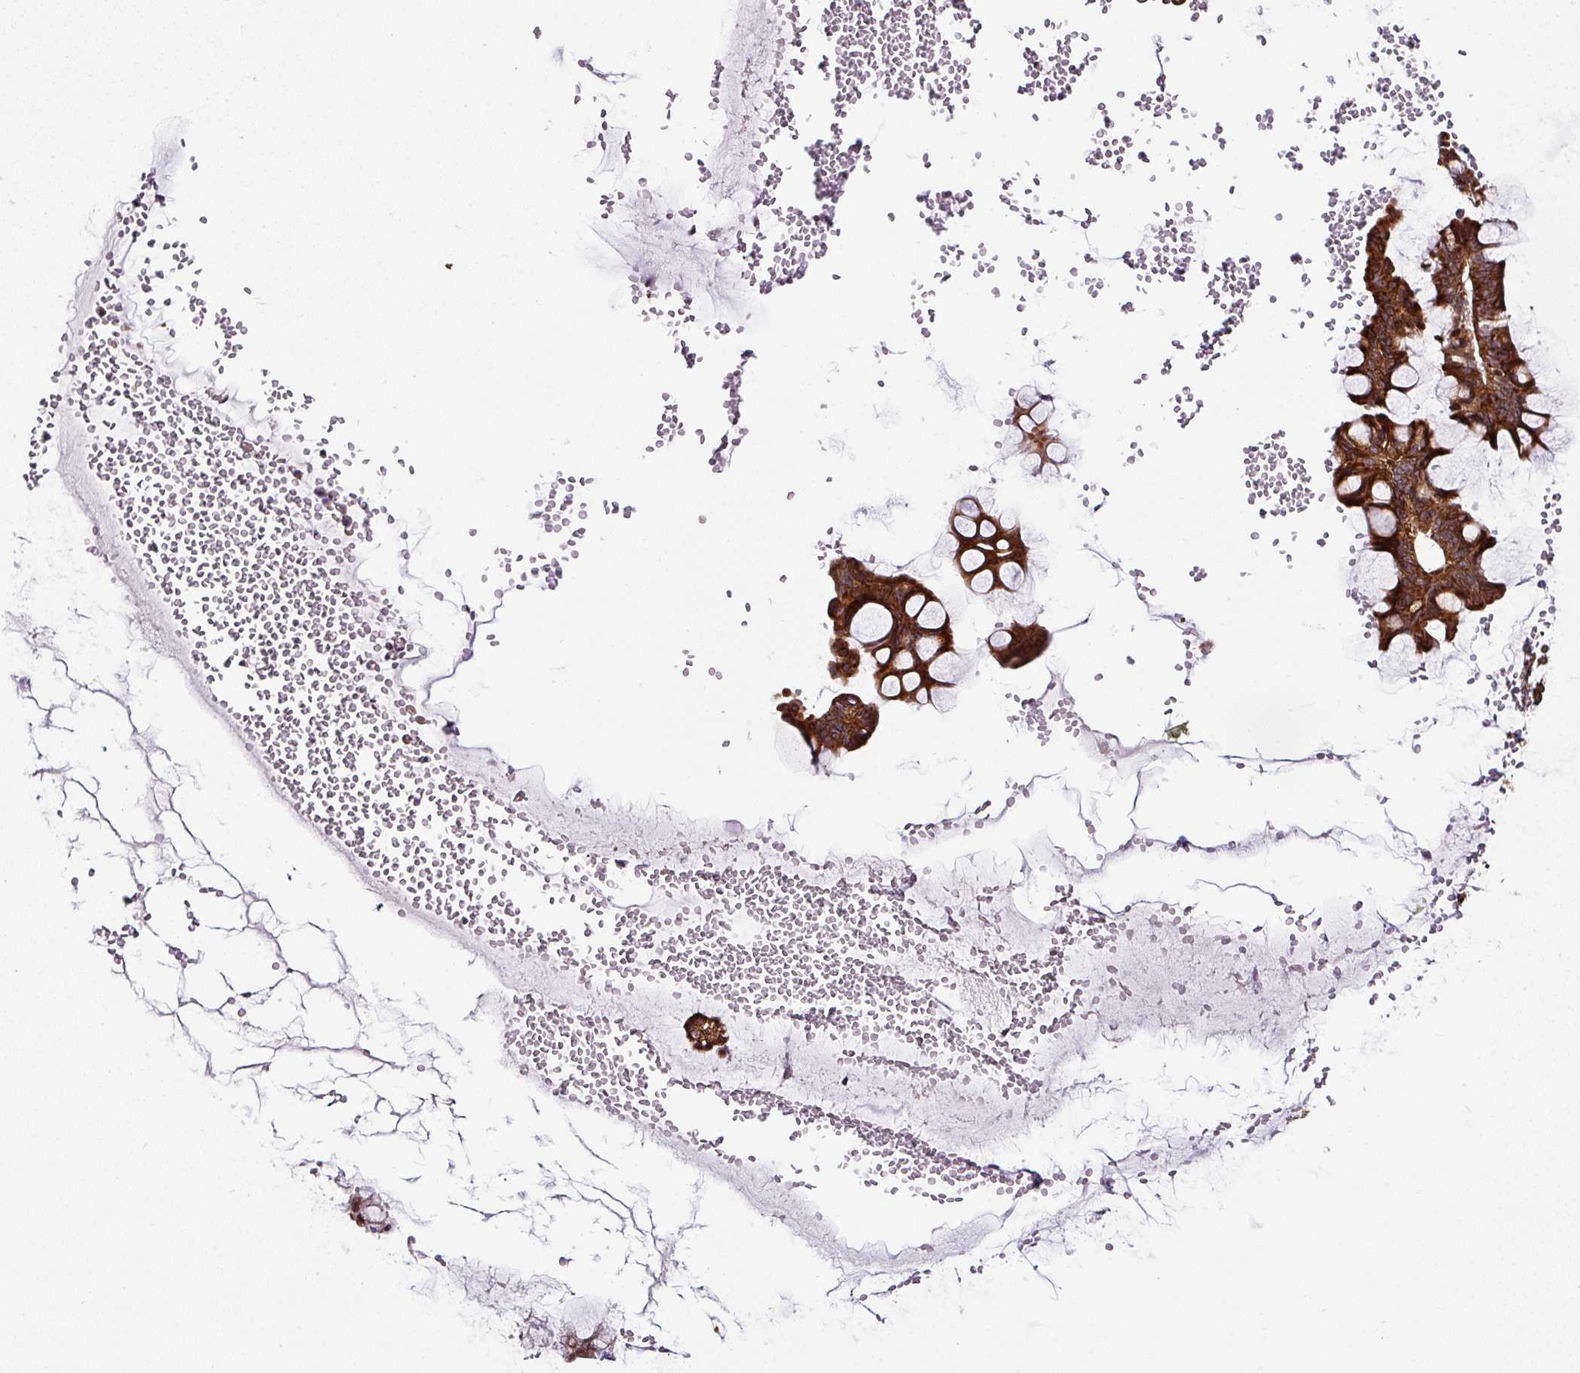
{"staining": {"intensity": "strong", "quantity": ">75%", "location": "cytoplasmic/membranous"}, "tissue": "ovarian cancer", "cell_type": "Tumor cells", "image_type": "cancer", "snomed": [{"axis": "morphology", "description": "Cystadenocarcinoma, mucinous, NOS"}, {"axis": "topography", "description": "Ovary"}], "caption": "Immunohistochemical staining of human mucinous cystadenocarcinoma (ovarian) reveals strong cytoplasmic/membranous protein expression in about >75% of tumor cells.", "gene": "KDM4E", "patient": {"sex": "female", "age": 73}}